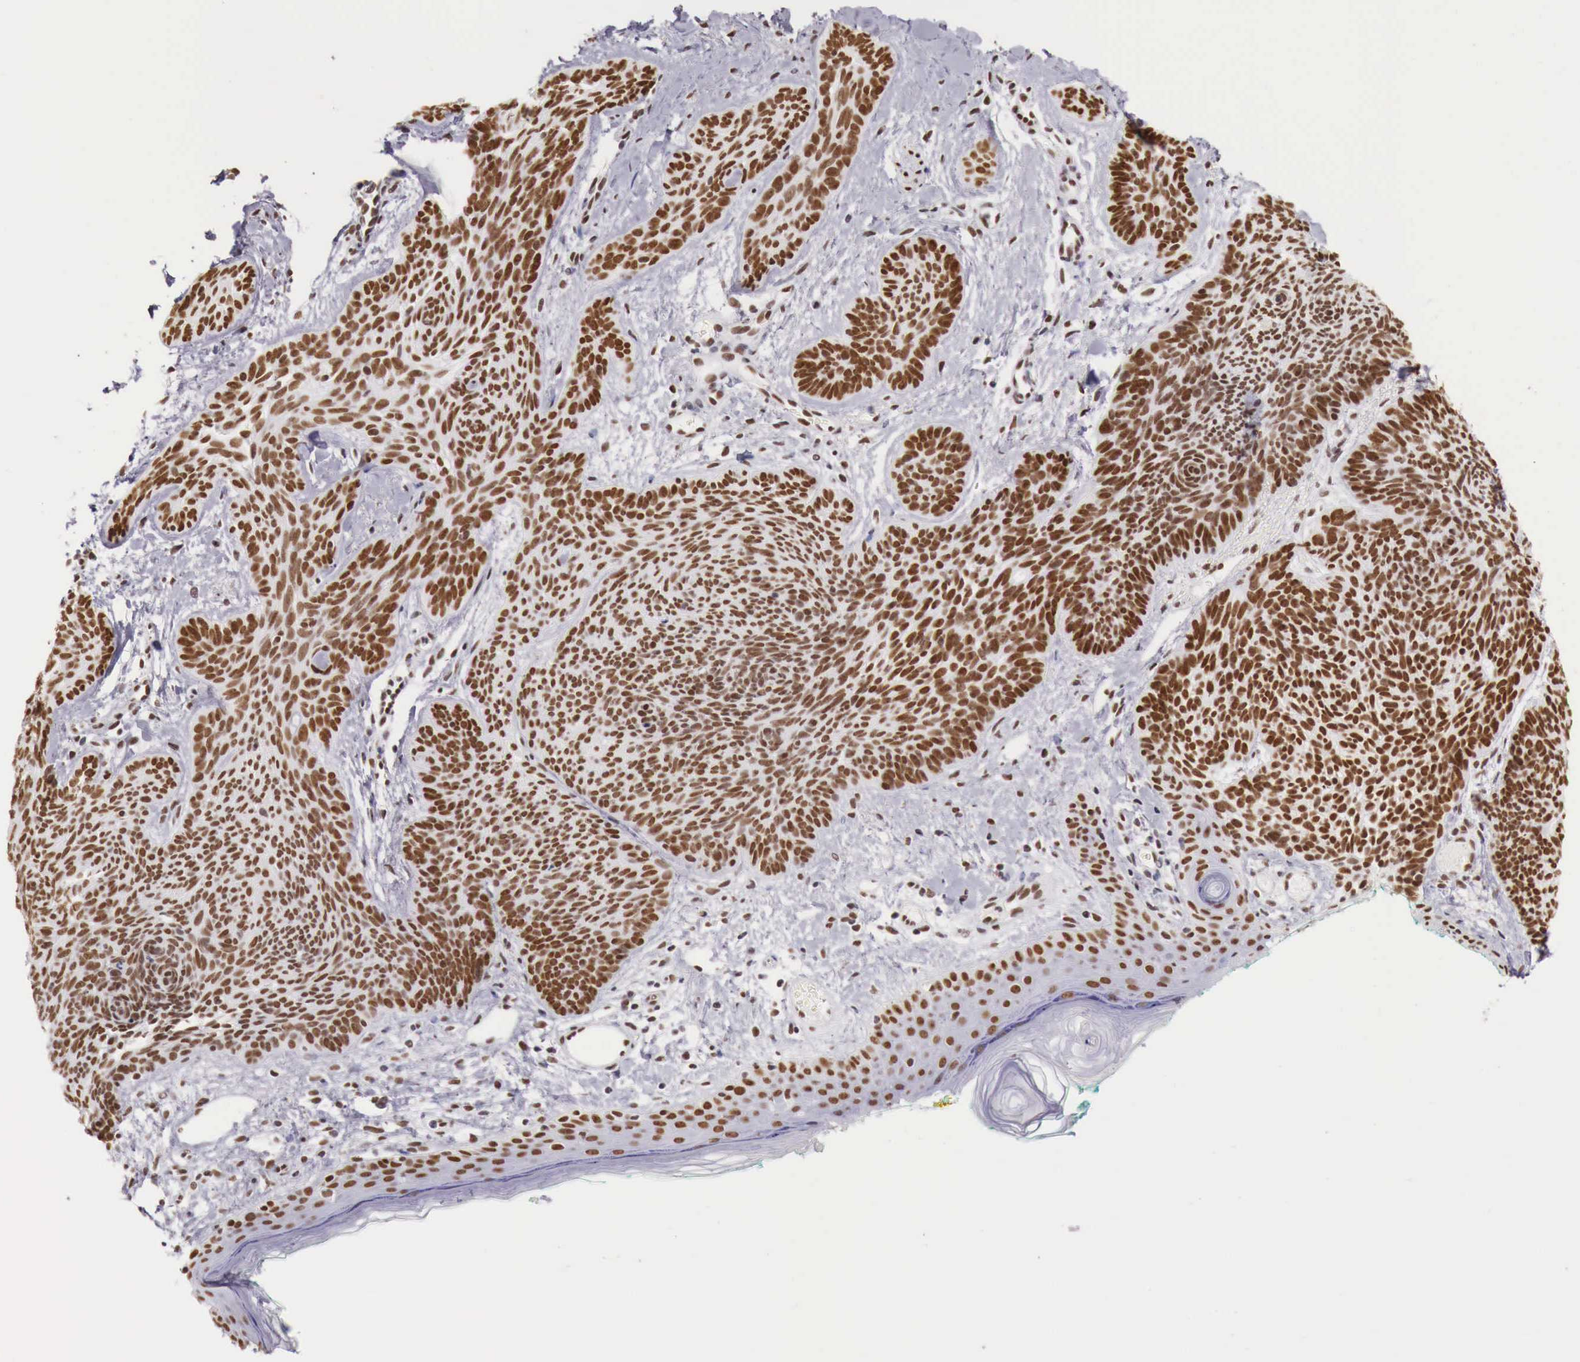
{"staining": {"intensity": "strong", "quantity": ">75%", "location": "nuclear"}, "tissue": "skin cancer", "cell_type": "Tumor cells", "image_type": "cancer", "snomed": [{"axis": "morphology", "description": "Basal cell carcinoma"}, {"axis": "topography", "description": "Skin"}], "caption": "Skin basal cell carcinoma stained with a protein marker exhibits strong staining in tumor cells.", "gene": "PHF14", "patient": {"sex": "female", "age": 81}}